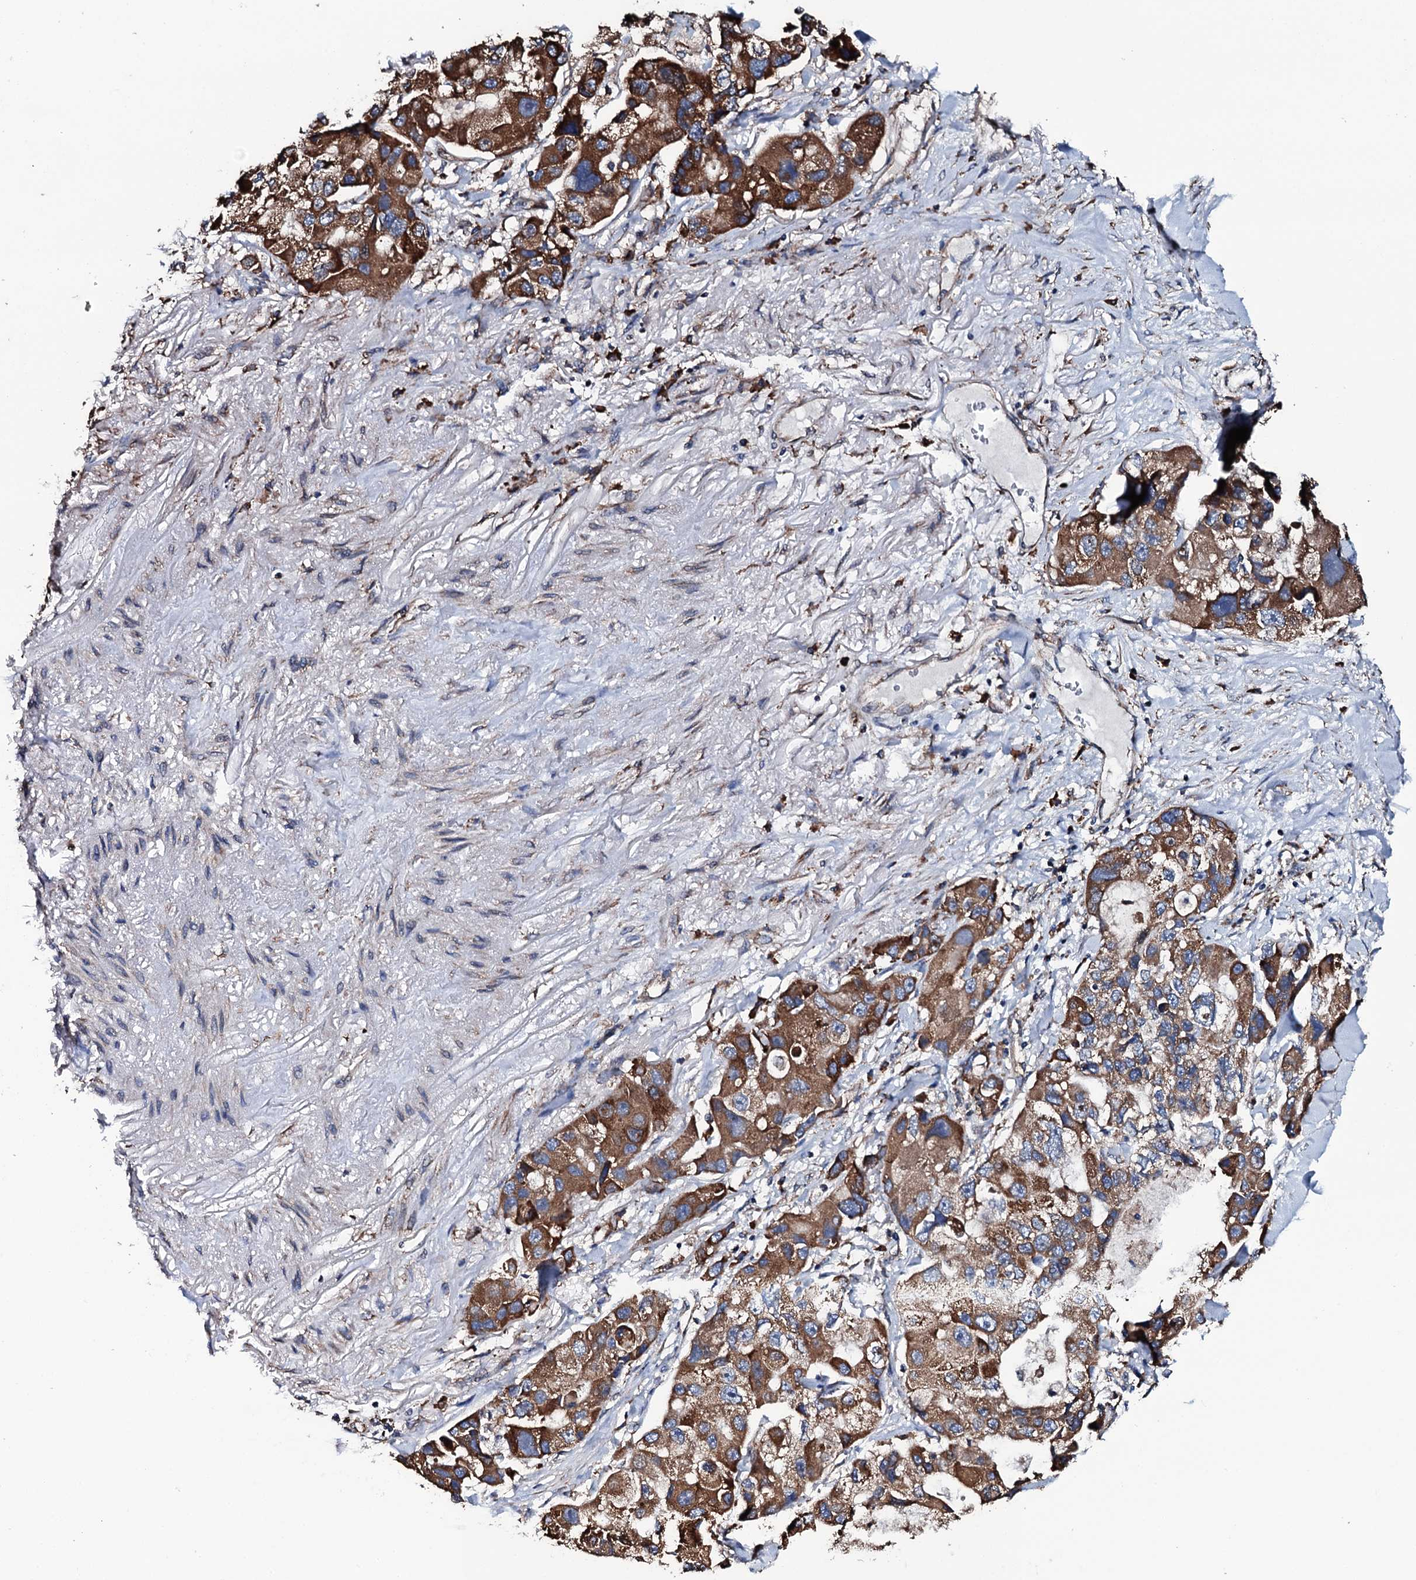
{"staining": {"intensity": "moderate", "quantity": ">75%", "location": "cytoplasmic/membranous"}, "tissue": "lung cancer", "cell_type": "Tumor cells", "image_type": "cancer", "snomed": [{"axis": "morphology", "description": "Adenocarcinoma, NOS"}, {"axis": "topography", "description": "Lung"}], "caption": "The photomicrograph reveals staining of lung cancer (adenocarcinoma), revealing moderate cytoplasmic/membranous protein staining (brown color) within tumor cells.", "gene": "RAB12", "patient": {"sex": "female", "age": 54}}